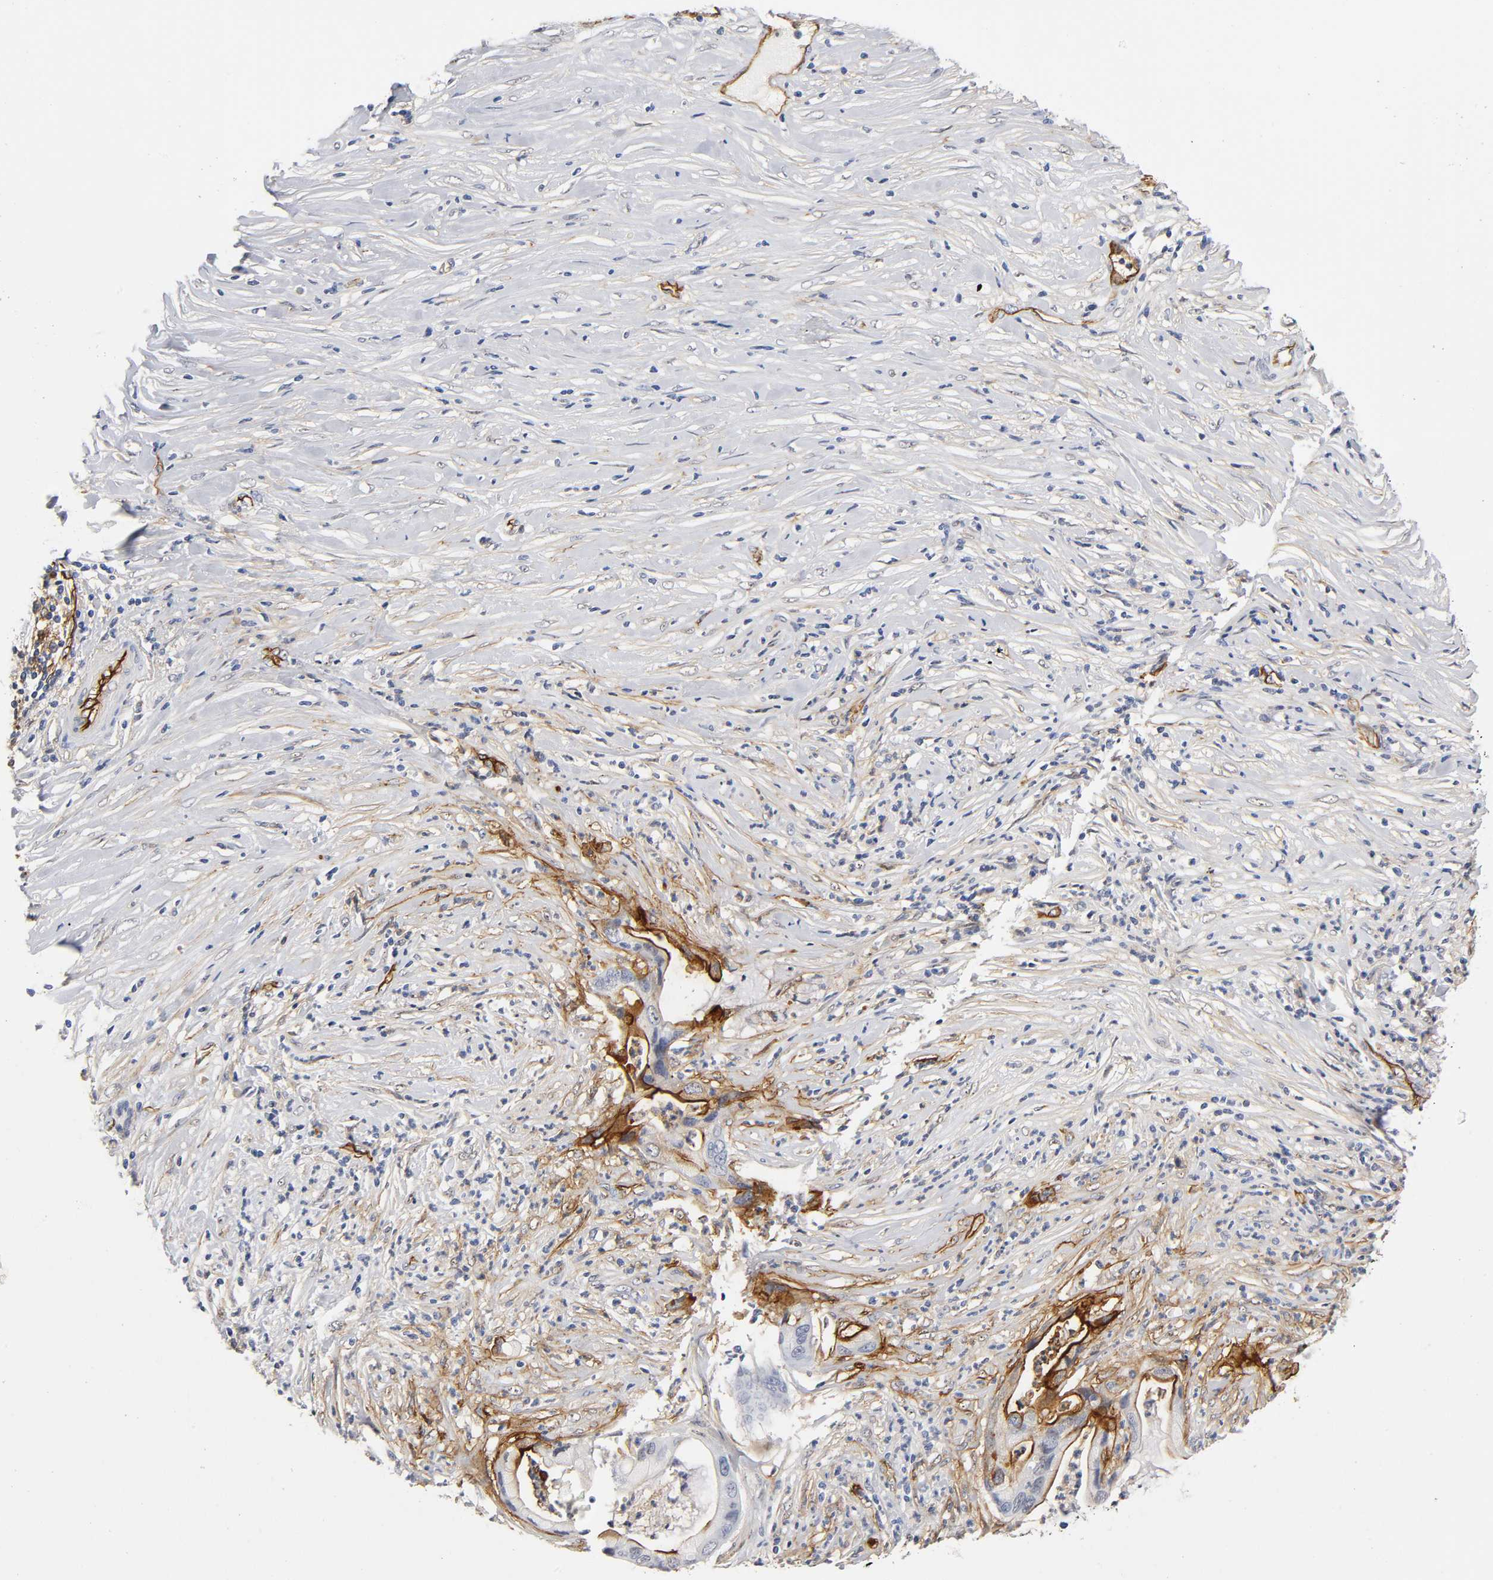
{"staining": {"intensity": "strong", "quantity": "<25%", "location": "cytoplasmic/membranous"}, "tissue": "pancreatic cancer", "cell_type": "Tumor cells", "image_type": "cancer", "snomed": [{"axis": "morphology", "description": "Adenocarcinoma, NOS"}, {"axis": "topography", "description": "Pancreas"}], "caption": "Adenocarcinoma (pancreatic) stained for a protein (brown) demonstrates strong cytoplasmic/membranous positive expression in approximately <25% of tumor cells.", "gene": "ICAM1", "patient": {"sex": "female", "age": 59}}